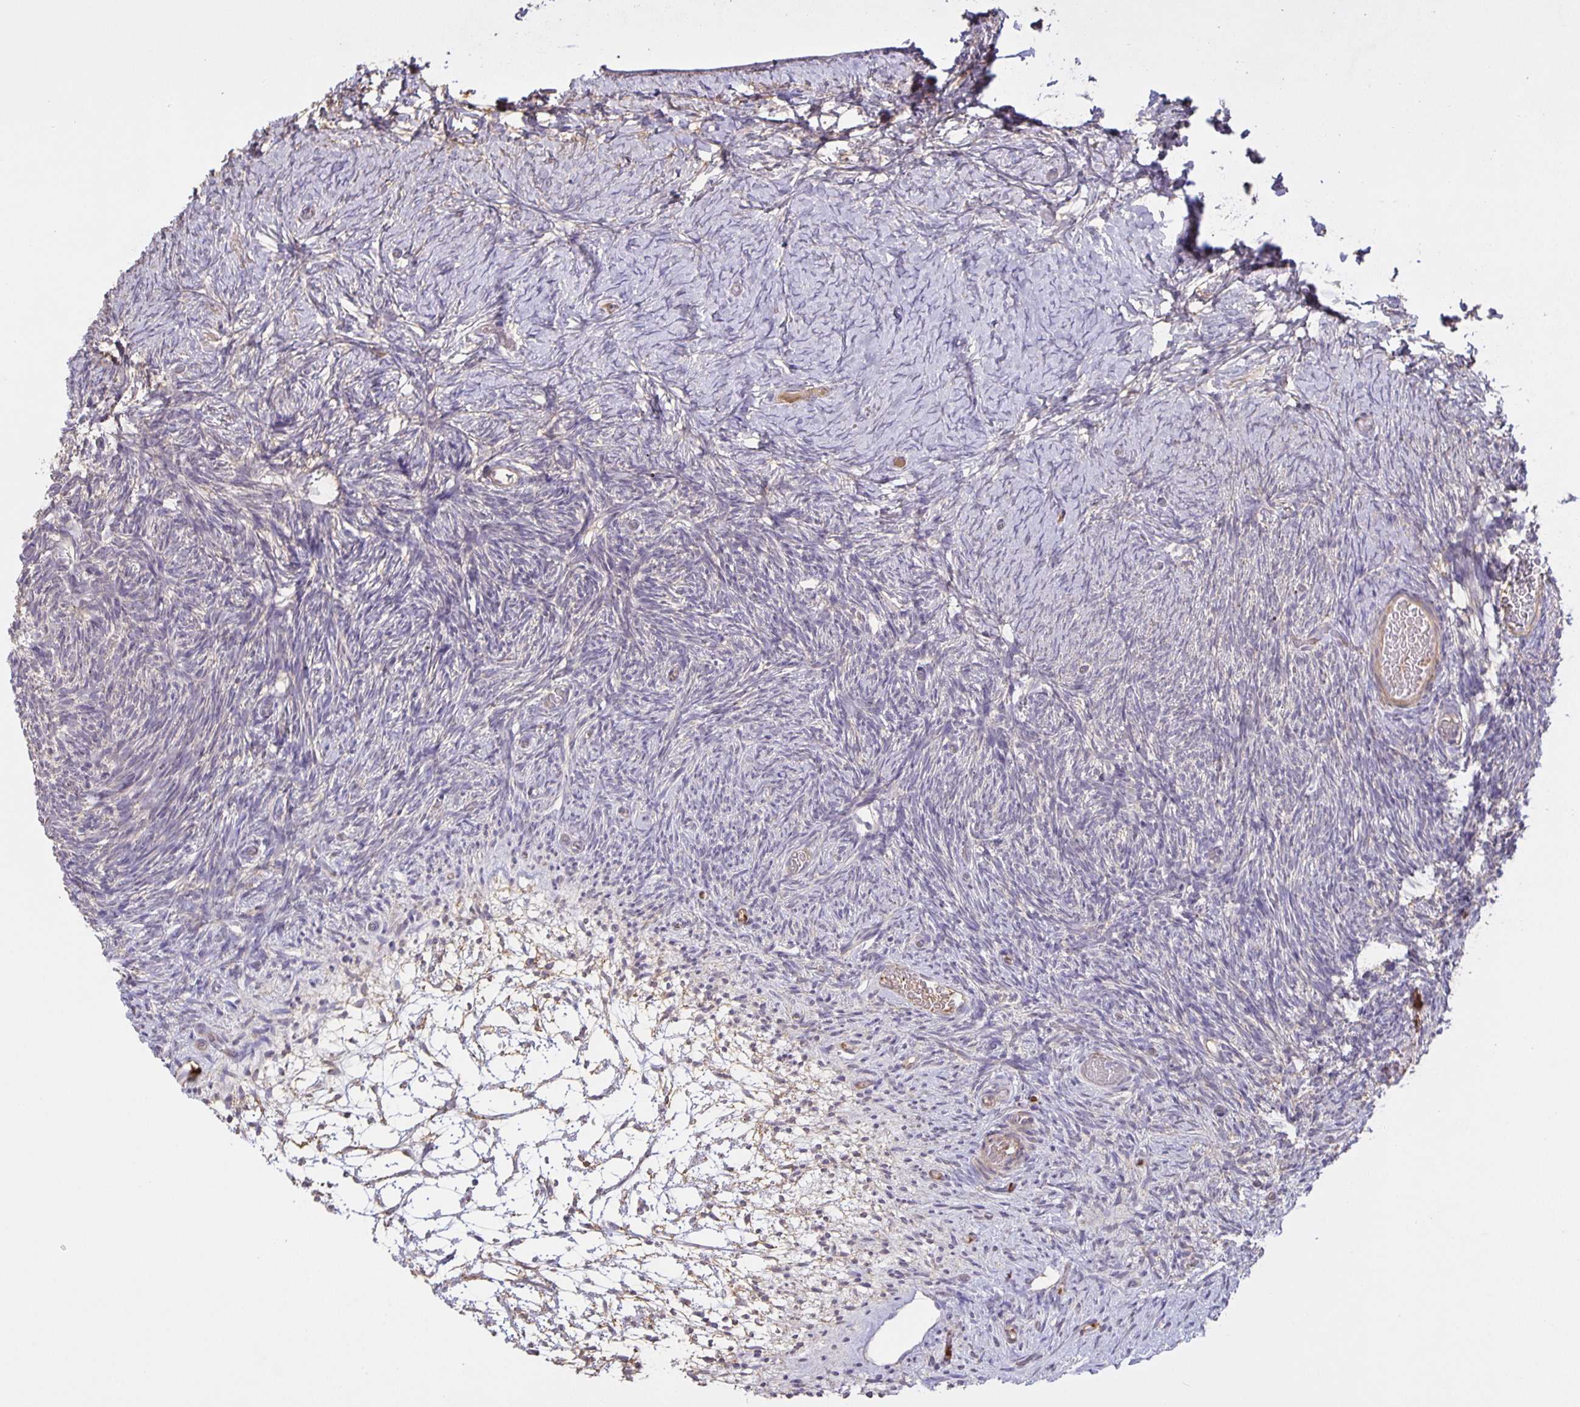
{"staining": {"intensity": "weak", "quantity": "<25%", "location": "cytoplasmic/membranous"}, "tissue": "ovary", "cell_type": "Ovarian stroma cells", "image_type": "normal", "snomed": [{"axis": "morphology", "description": "Normal tissue, NOS"}, {"axis": "topography", "description": "Ovary"}], "caption": "High magnification brightfield microscopy of unremarkable ovary stained with DAB (brown) and counterstained with hematoxylin (blue): ovarian stroma cells show no significant expression.", "gene": "SRCIN1", "patient": {"sex": "female", "age": 39}}